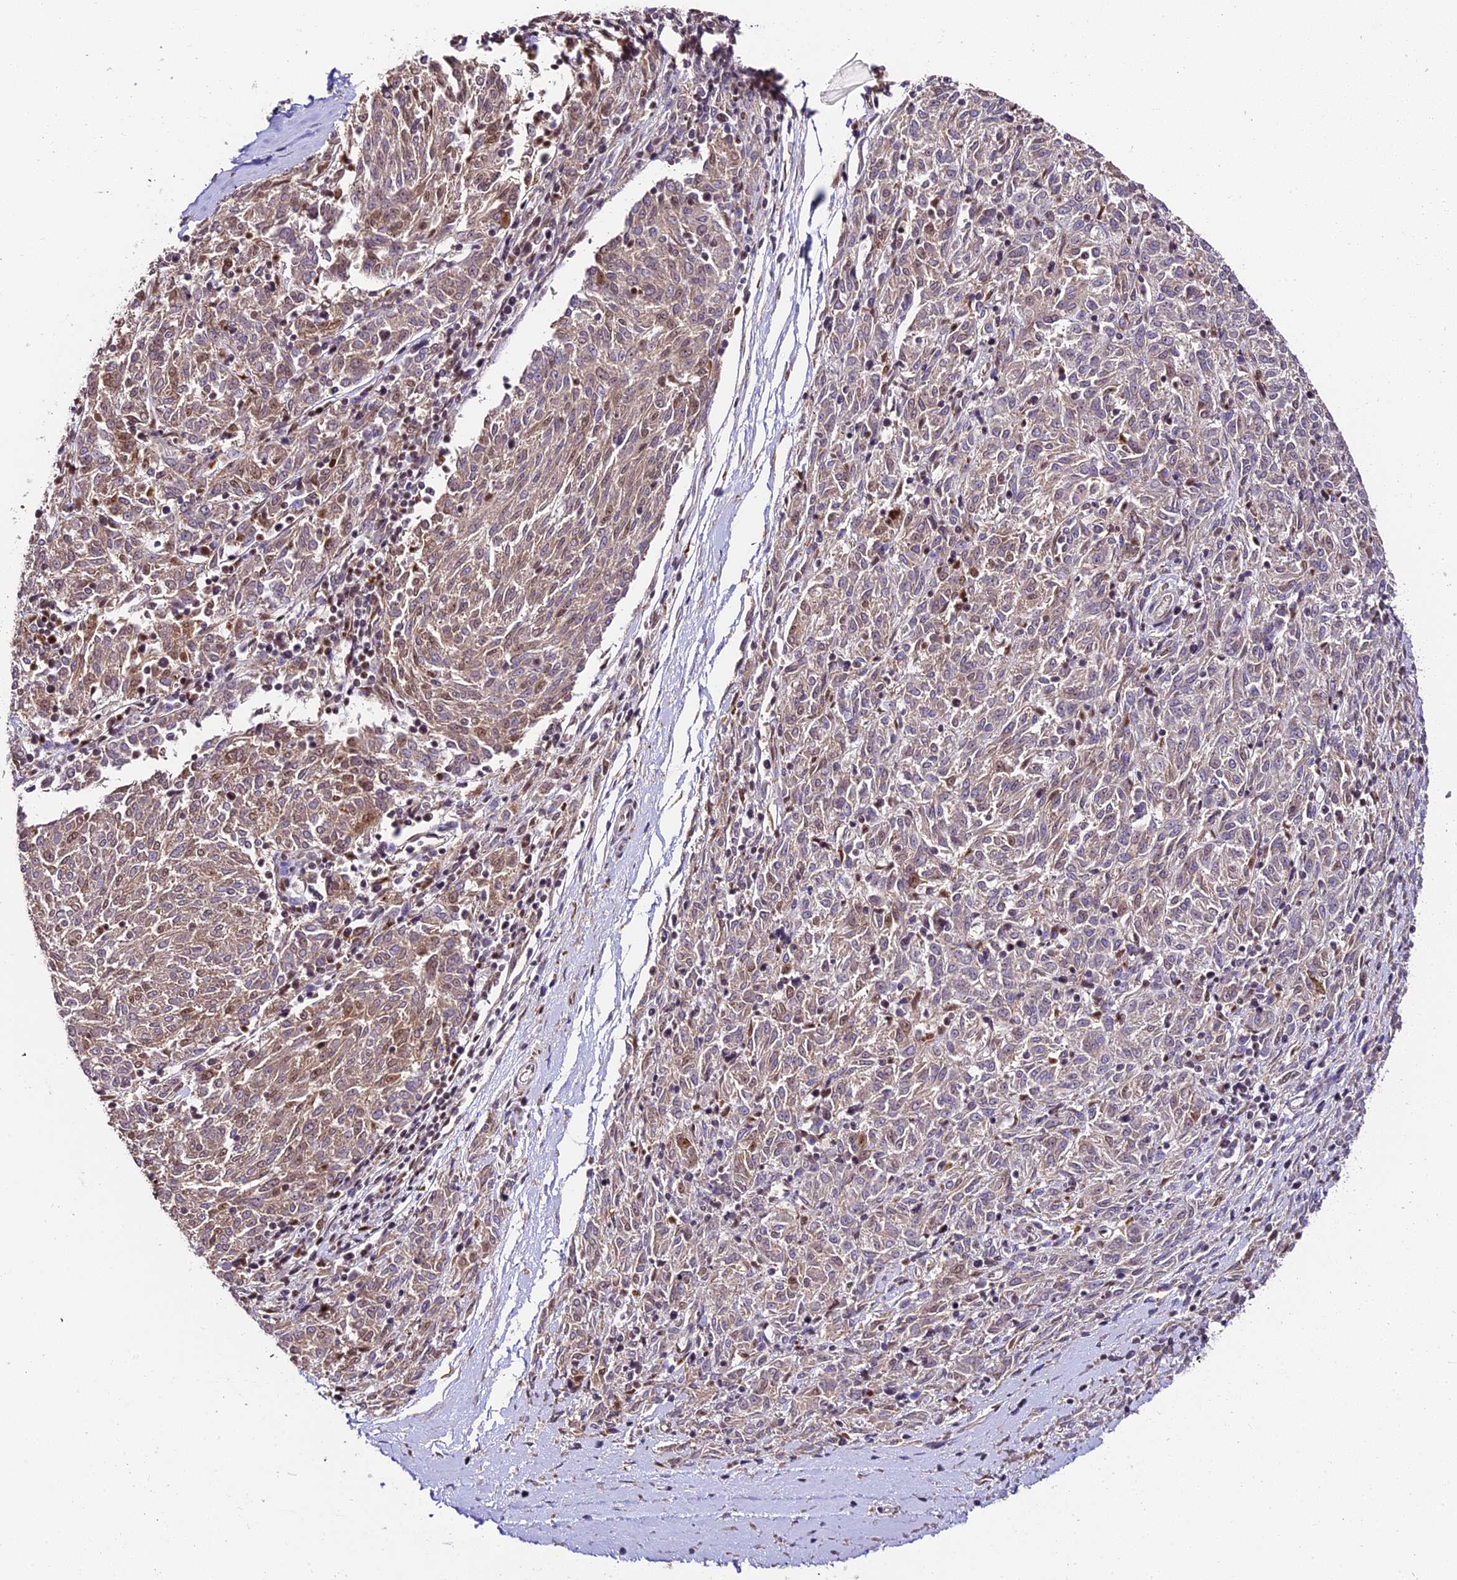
{"staining": {"intensity": "moderate", "quantity": "<25%", "location": "cytoplasmic/membranous"}, "tissue": "melanoma", "cell_type": "Tumor cells", "image_type": "cancer", "snomed": [{"axis": "morphology", "description": "Malignant melanoma, NOS"}, {"axis": "topography", "description": "Skin"}], "caption": "Melanoma stained with a protein marker demonstrates moderate staining in tumor cells.", "gene": "TRIM22", "patient": {"sex": "female", "age": 72}}